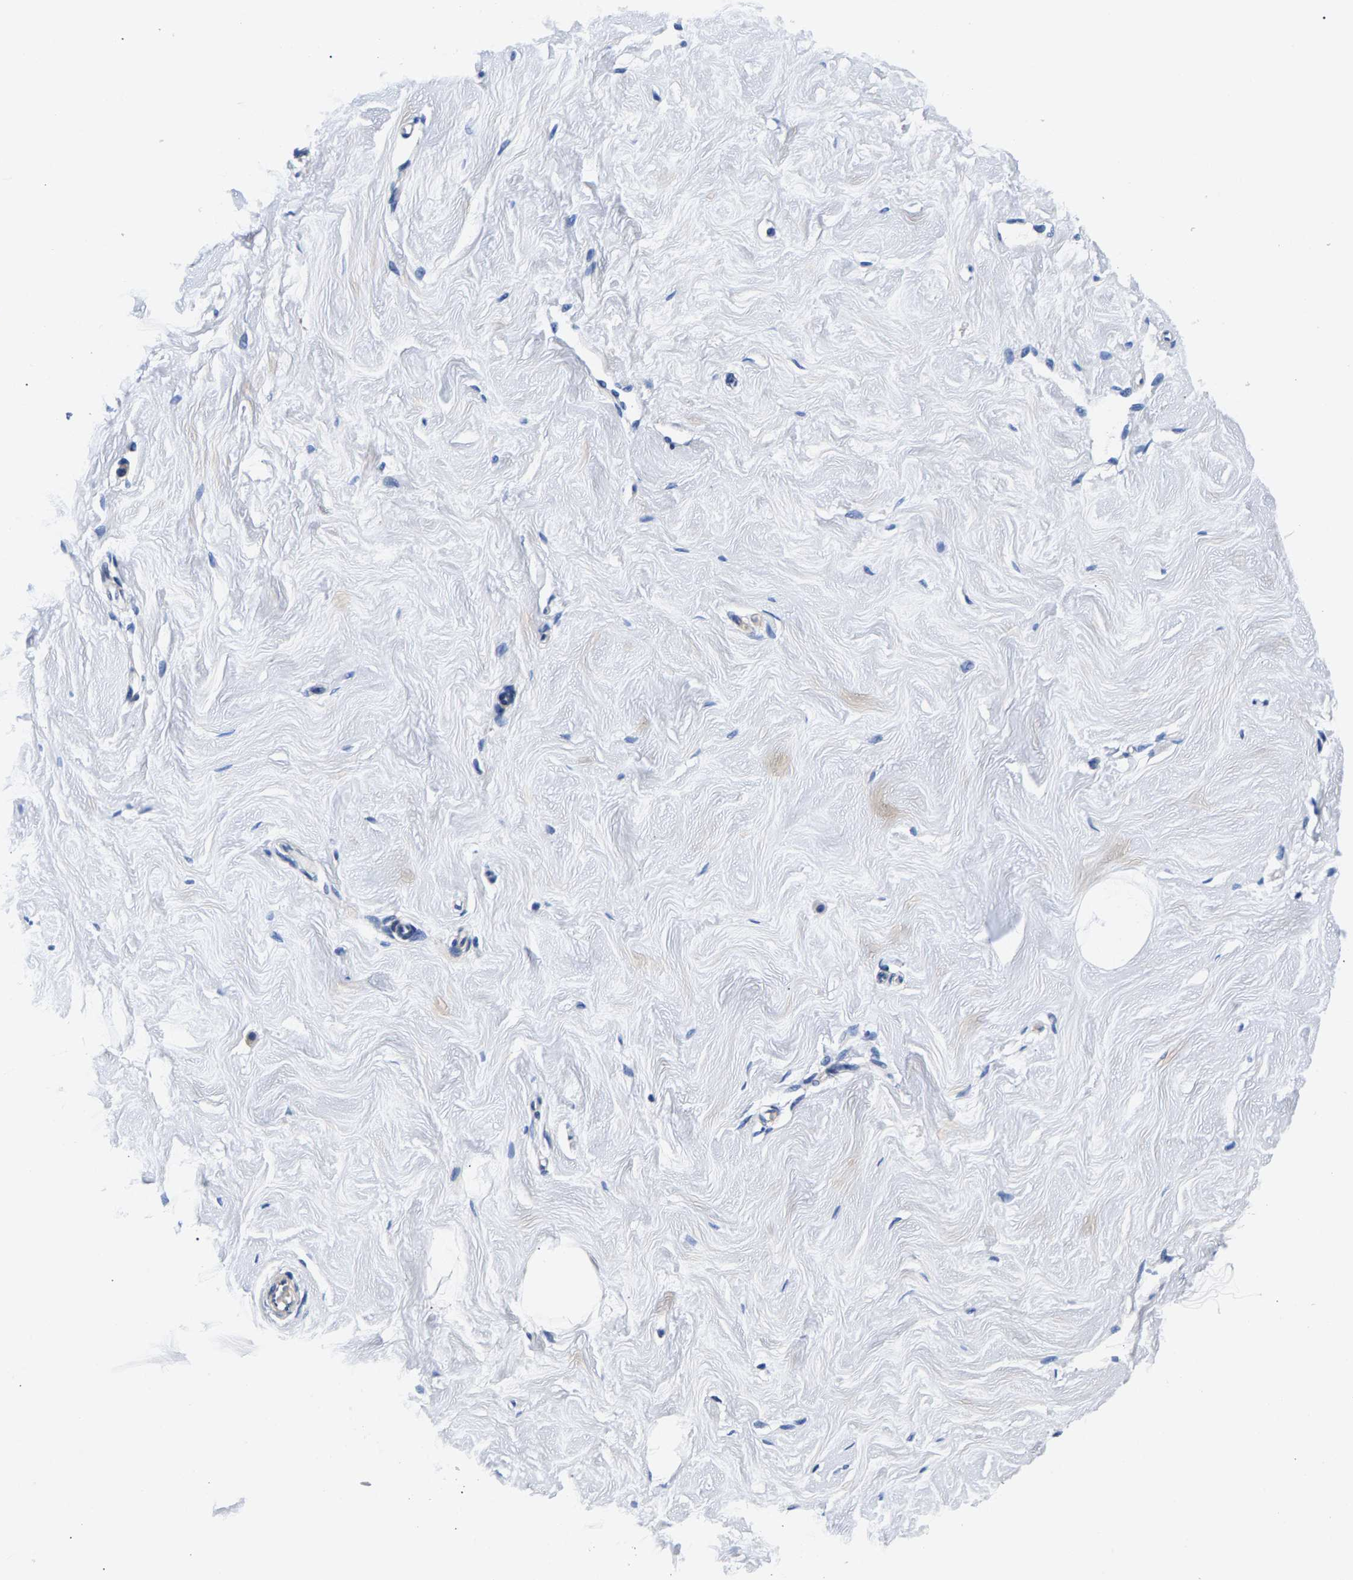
{"staining": {"intensity": "negative", "quantity": "none", "location": "none"}, "tissue": "breast", "cell_type": "Adipocytes", "image_type": "normal", "snomed": [{"axis": "morphology", "description": "Normal tissue, NOS"}, {"axis": "topography", "description": "Breast"}], "caption": "An immunohistochemistry (IHC) micrograph of unremarkable breast is shown. There is no staining in adipocytes of breast. (Immunohistochemistry, brightfield microscopy, high magnification).", "gene": "P2RY4", "patient": {"sex": "female", "age": 23}}